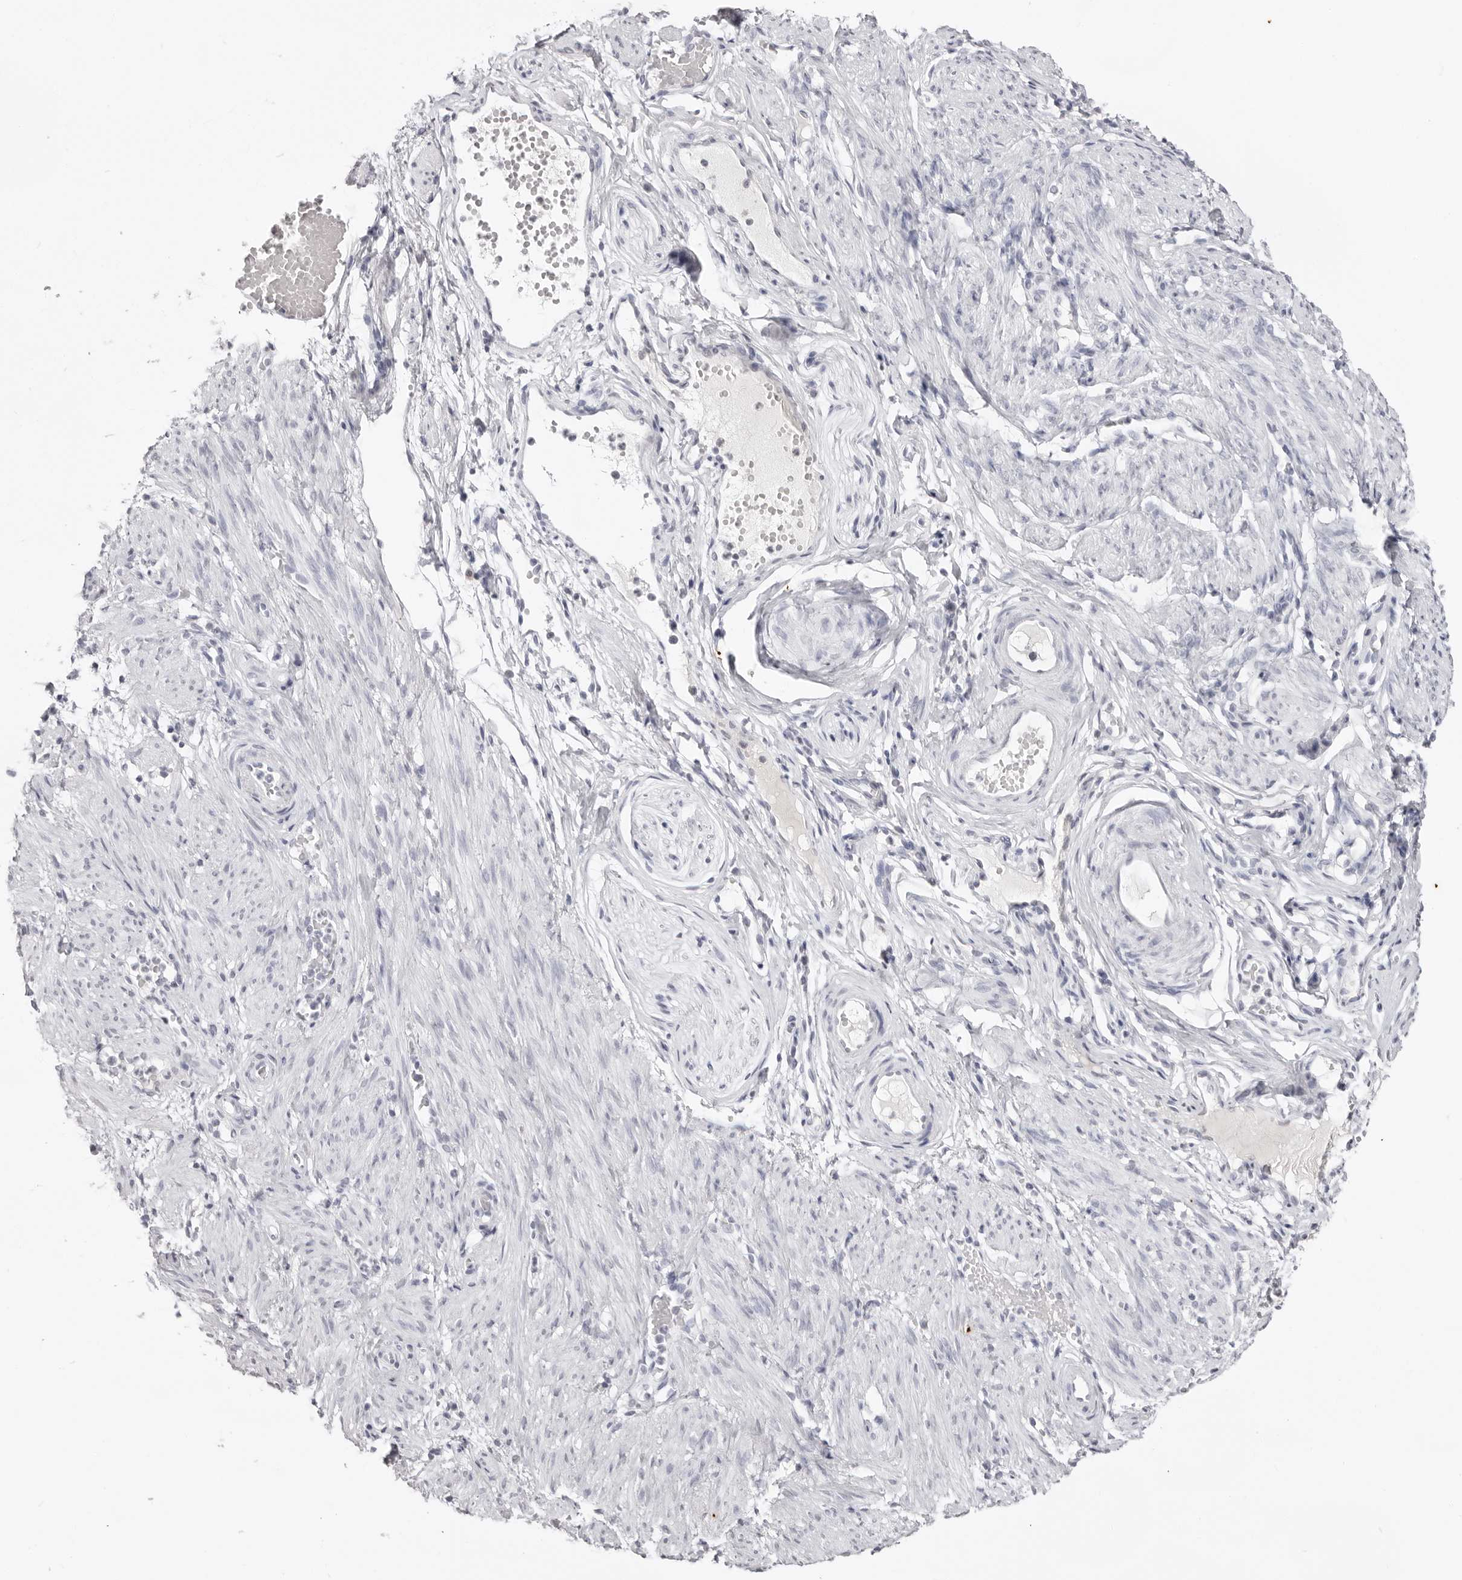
{"staining": {"intensity": "negative", "quantity": "none", "location": "none"}, "tissue": "adipose tissue", "cell_type": "Adipocytes", "image_type": "normal", "snomed": [{"axis": "morphology", "description": "Normal tissue, NOS"}, {"axis": "topography", "description": "Smooth muscle"}, {"axis": "topography", "description": "Peripheral nerve tissue"}], "caption": "IHC micrograph of normal adipose tissue: human adipose tissue stained with DAB (3,3'-diaminobenzidine) reveals no significant protein expression in adipocytes.", "gene": "CST5", "patient": {"sex": "female", "age": 39}}